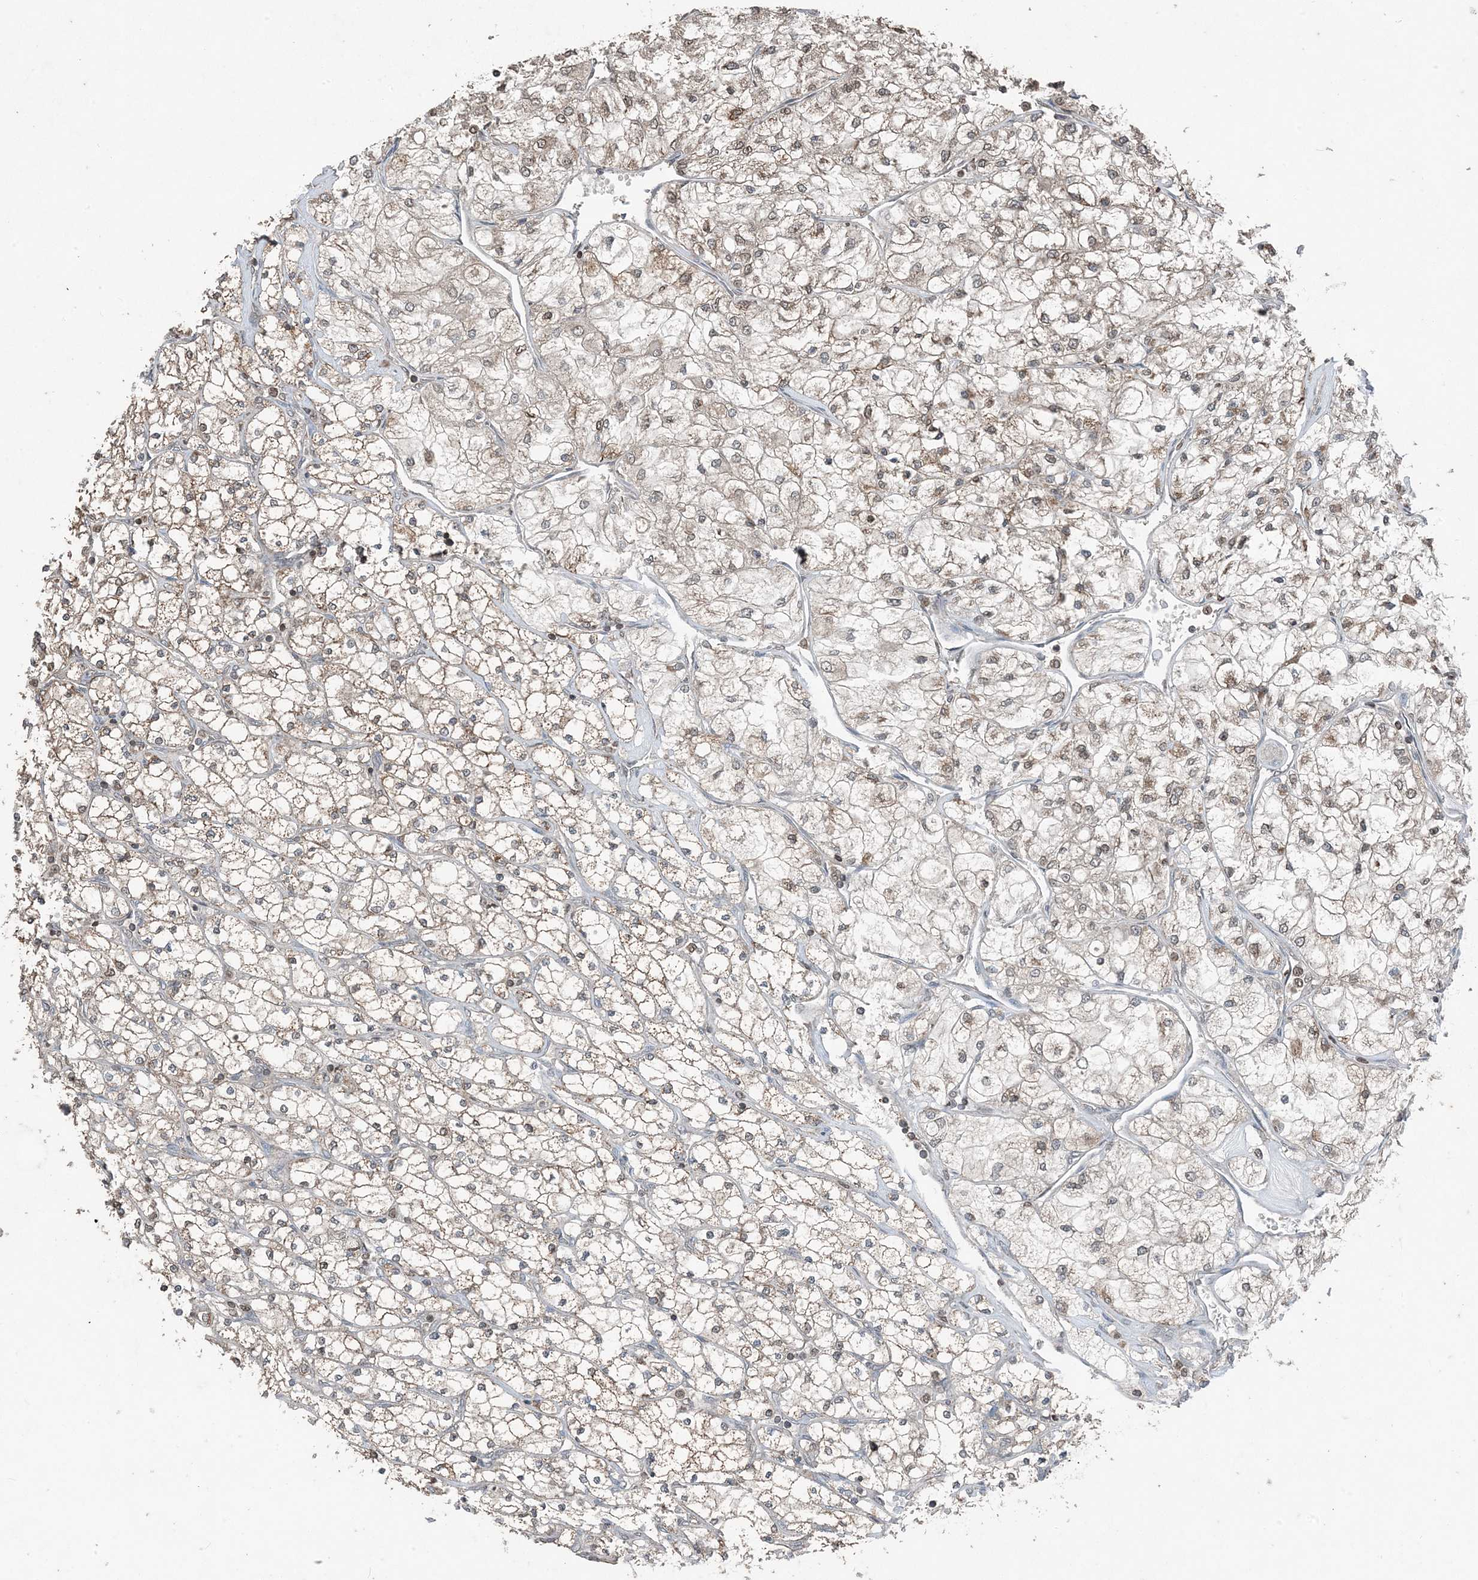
{"staining": {"intensity": "weak", "quantity": ">75%", "location": "cytoplasmic/membranous,nuclear"}, "tissue": "renal cancer", "cell_type": "Tumor cells", "image_type": "cancer", "snomed": [{"axis": "morphology", "description": "Adenocarcinoma, NOS"}, {"axis": "topography", "description": "Kidney"}], "caption": "Approximately >75% of tumor cells in human renal cancer (adenocarcinoma) demonstrate weak cytoplasmic/membranous and nuclear protein expression as visualized by brown immunohistochemical staining.", "gene": "GNL1", "patient": {"sex": "male", "age": 80}}